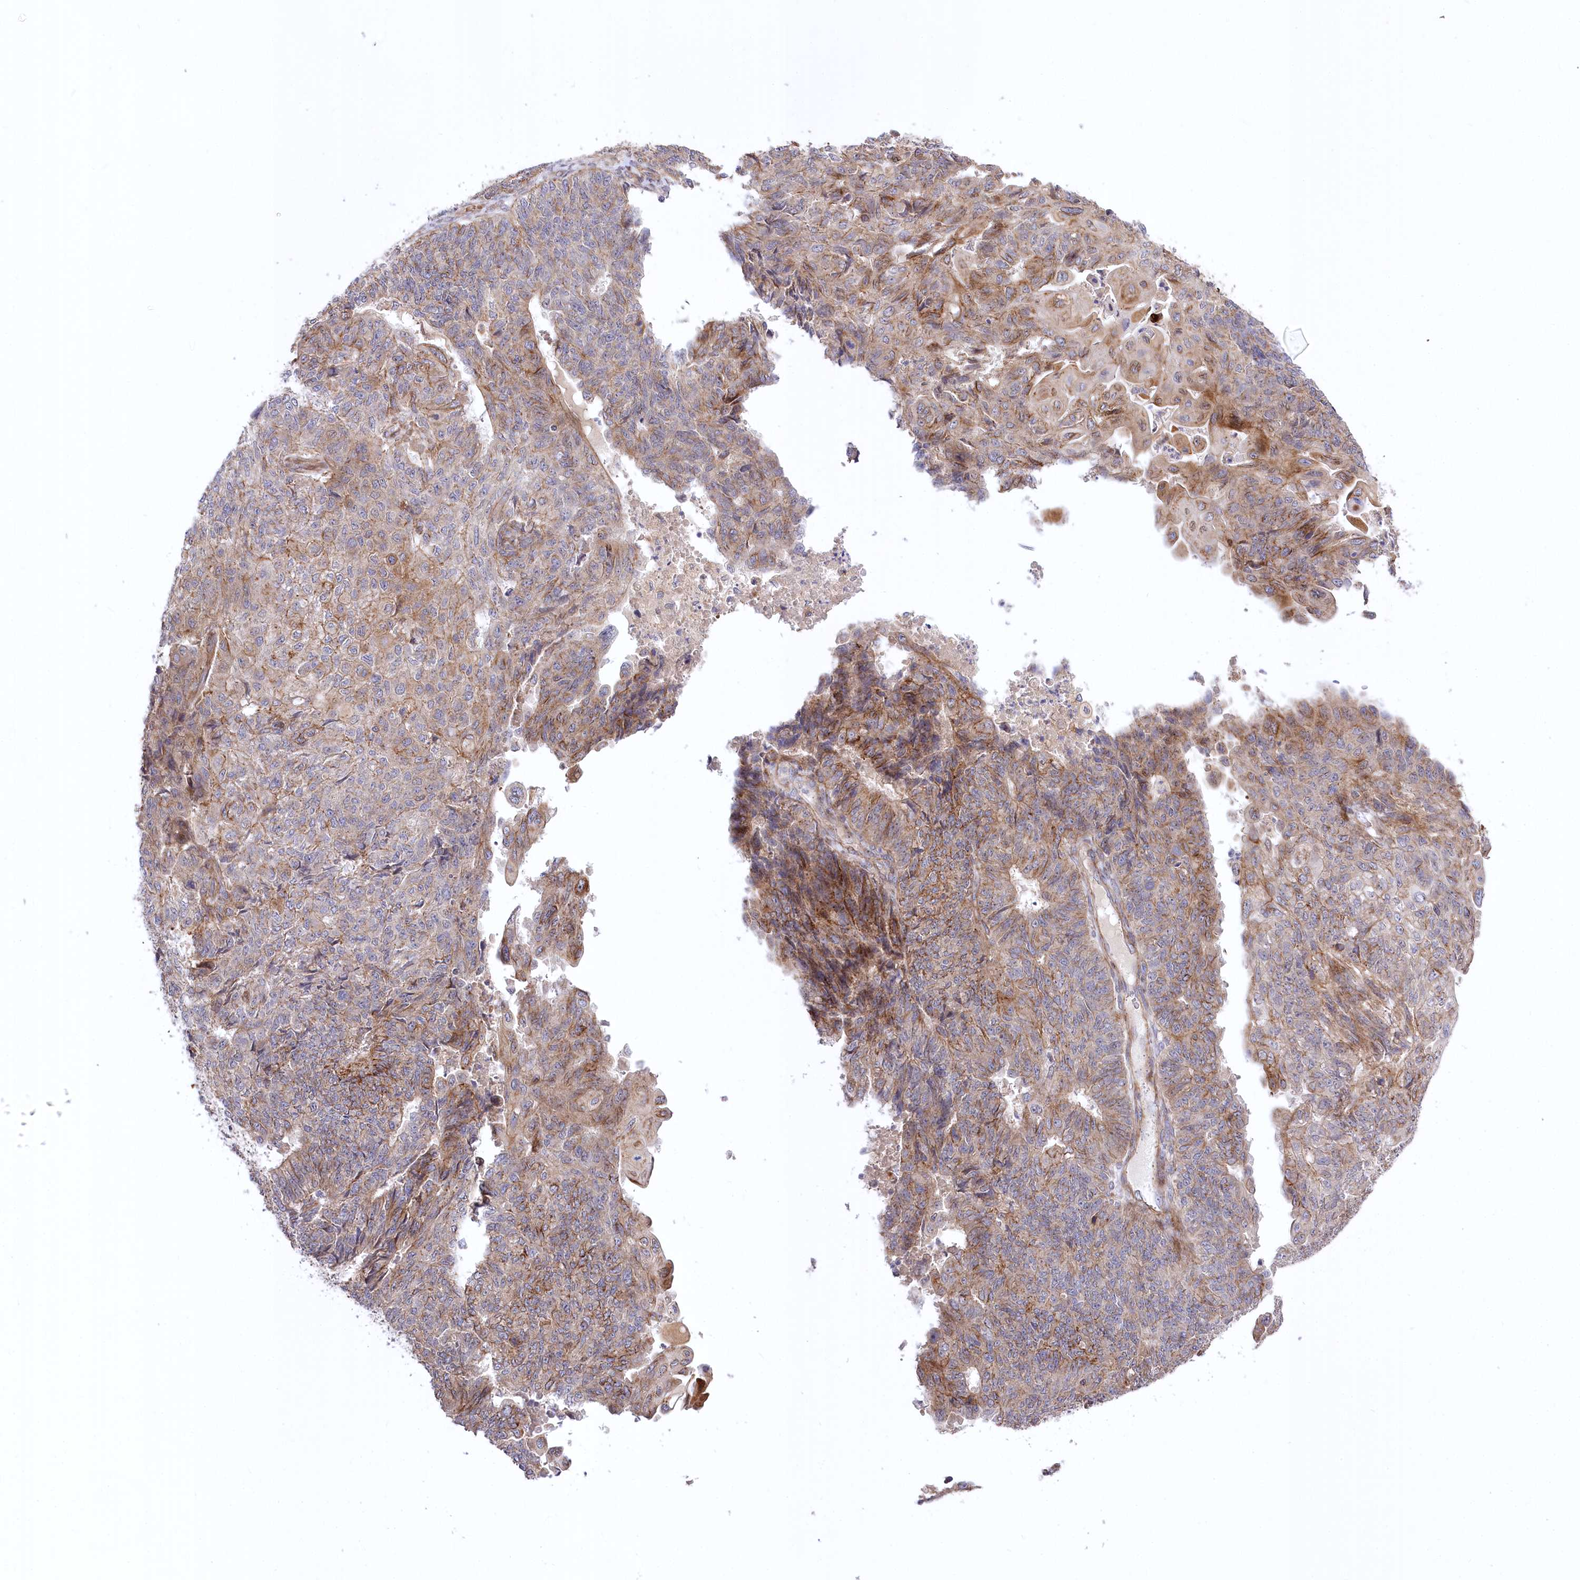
{"staining": {"intensity": "moderate", "quantity": "25%-75%", "location": "cytoplasmic/membranous"}, "tissue": "endometrial cancer", "cell_type": "Tumor cells", "image_type": "cancer", "snomed": [{"axis": "morphology", "description": "Adenocarcinoma, NOS"}, {"axis": "topography", "description": "Endometrium"}], "caption": "Endometrial adenocarcinoma was stained to show a protein in brown. There is medium levels of moderate cytoplasmic/membranous positivity in approximately 25%-75% of tumor cells.", "gene": "TRUB1", "patient": {"sex": "female", "age": 32}}